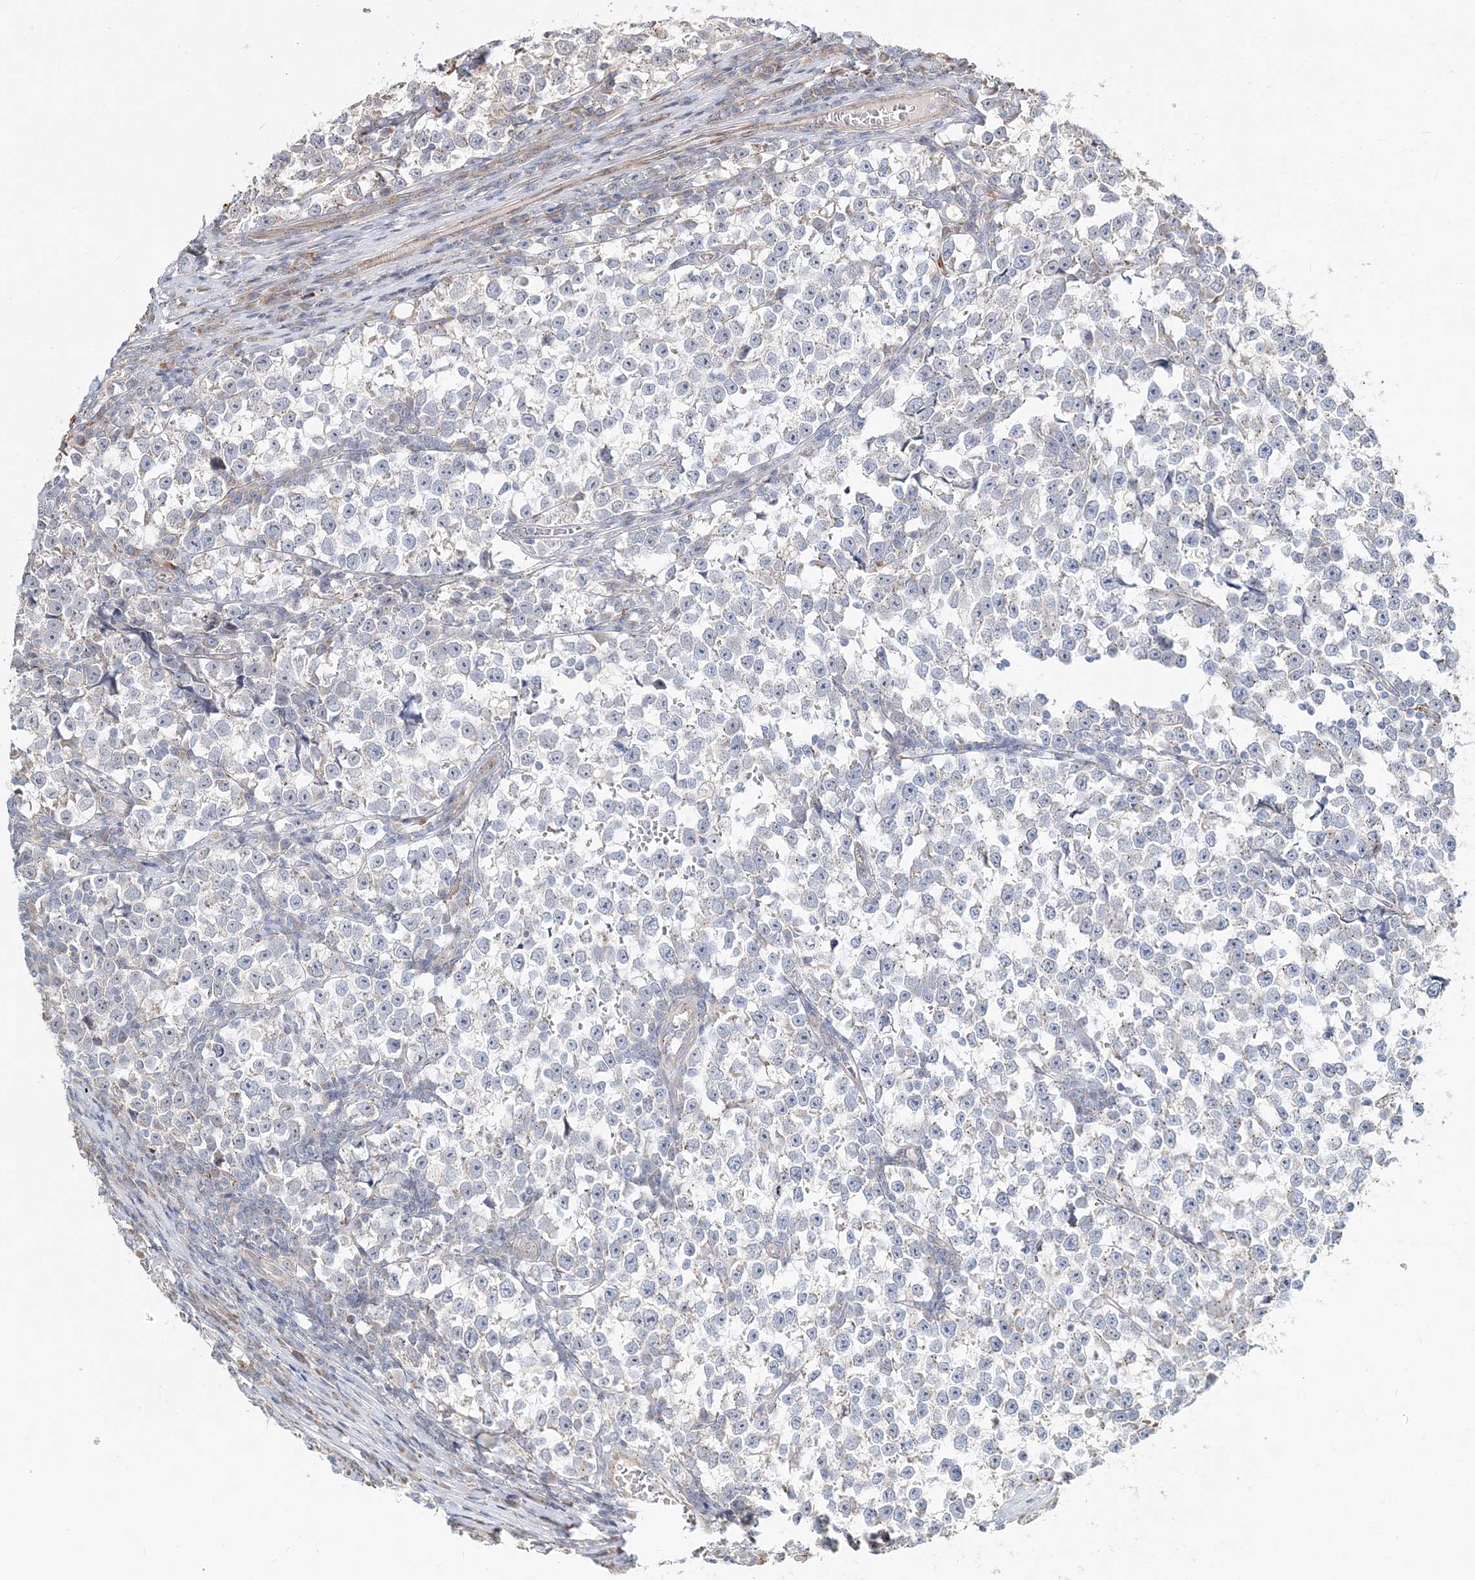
{"staining": {"intensity": "negative", "quantity": "none", "location": "none"}, "tissue": "testis cancer", "cell_type": "Tumor cells", "image_type": "cancer", "snomed": [{"axis": "morphology", "description": "Normal tissue, NOS"}, {"axis": "morphology", "description": "Seminoma, NOS"}, {"axis": "topography", "description": "Testis"}], "caption": "The immunohistochemistry (IHC) photomicrograph has no significant positivity in tumor cells of testis cancer tissue.", "gene": "CXXC5", "patient": {"sex": "male", "age": 43}}